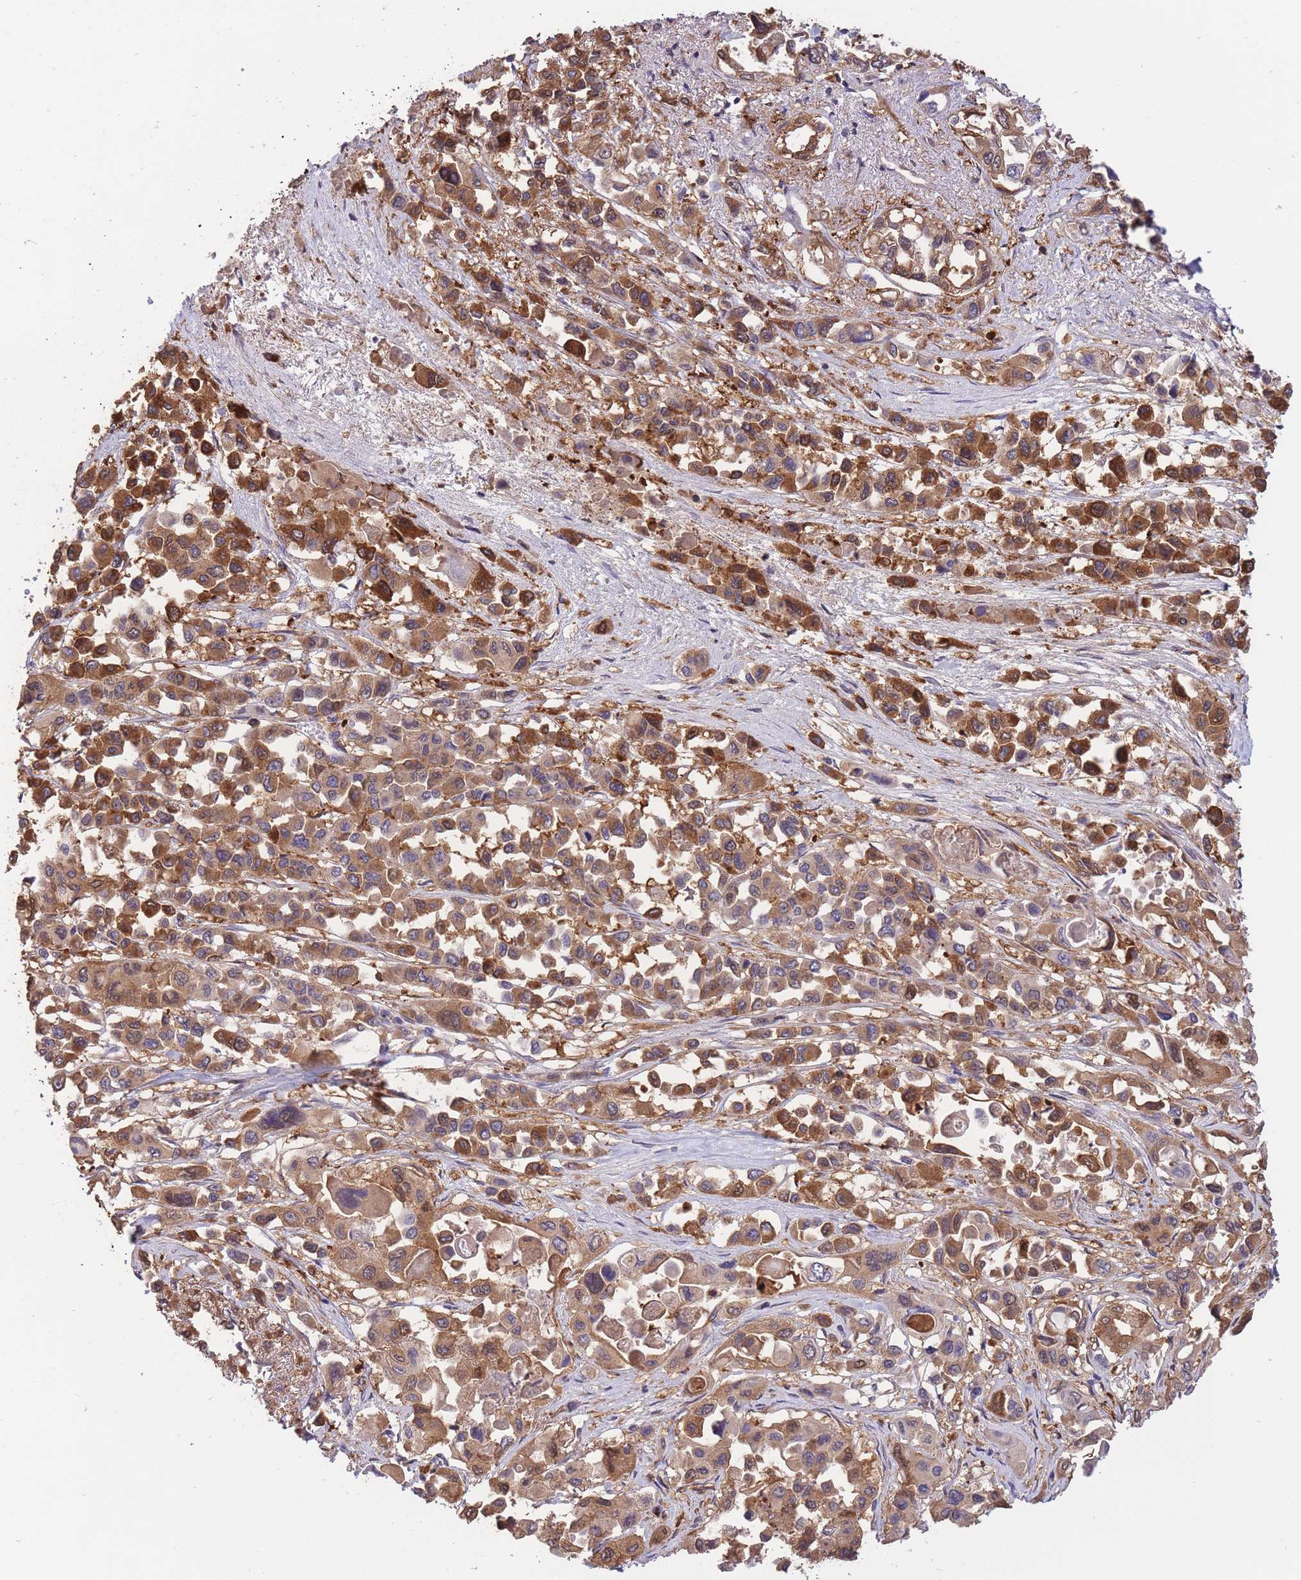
{"staining": {"intensity": "moderate", "quantity": ">75%", "location": "cytoplasmic/membranous"}, "tissue": "pancreatic cancer", "cell_type": "Tumor cells", "image_type": "cancer", "snomed": [{"axis": "morphology", "description": "Adenocarcinoma, NOS"}, {"axis": "topography", "description": "Pancreas"}], "caption": "Immunohistochemical staining of human pancreatic adenocarcinoma shows moderate cytoplasmic/membranous protein expression in about >75% of tumor cells.", "gene": "ZNF304", "patient": {"sex": "male", "age": 92}}